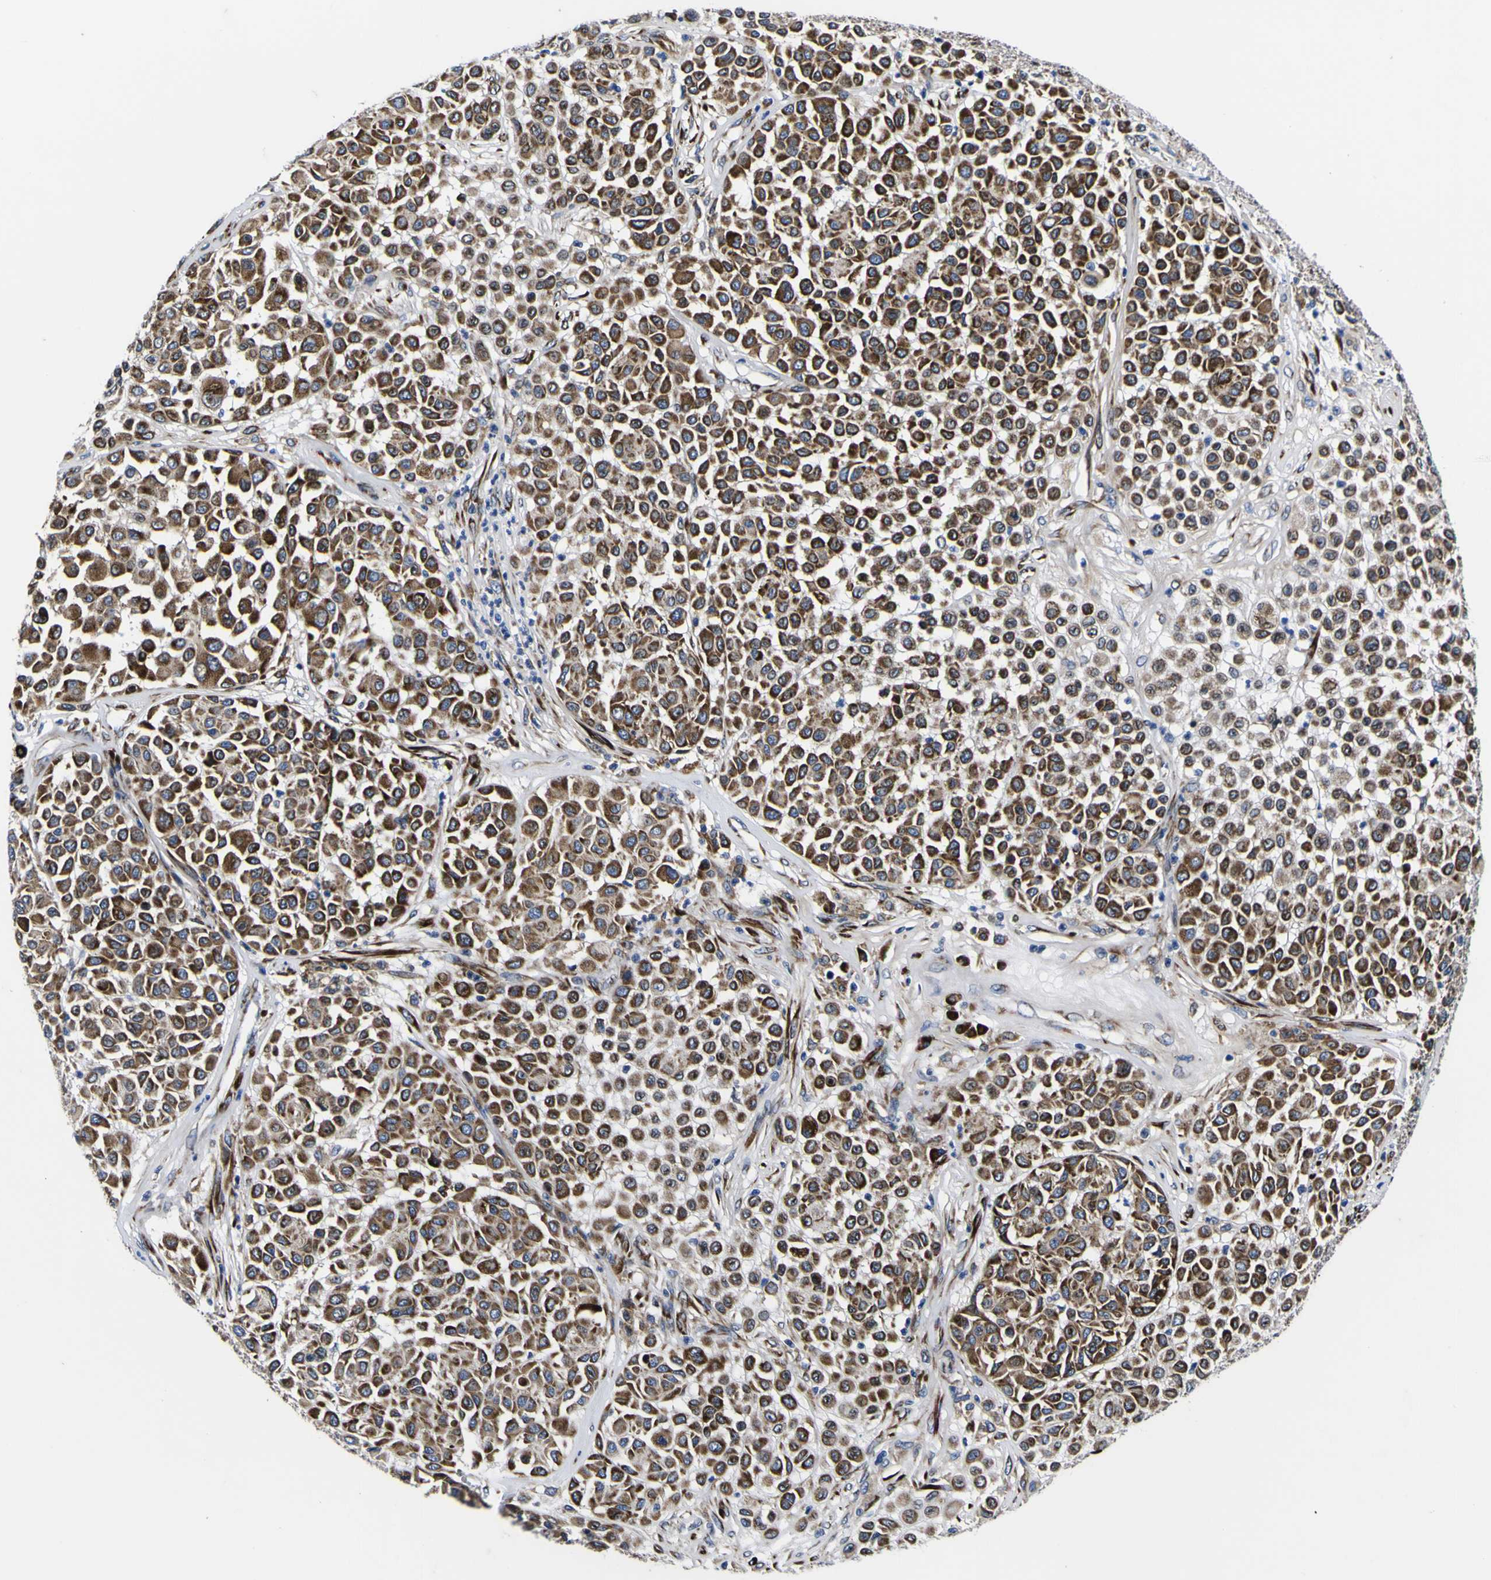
{"staining": {"intensity": "strong", "quantity": ">75%", "location": "cytoplasmic/membranous"}, "tissue": "melanoma", "cell_type": "Tumor cells", "image_type": "cancer", "snomed": [{"axis": "morphology", "description": "Malignant melanoma, Metastatic site"}, {"axis": "topography", "description": "Soft tissue"}], "caption": "Melanoma stained with DAB immunohistochemistry demonstrates high levels of strong cytoplasmic/membranous positivity in approximately >75% of tumor cells.", "gene": "SCD", "patient": {"sex": "male", "age": 41}}